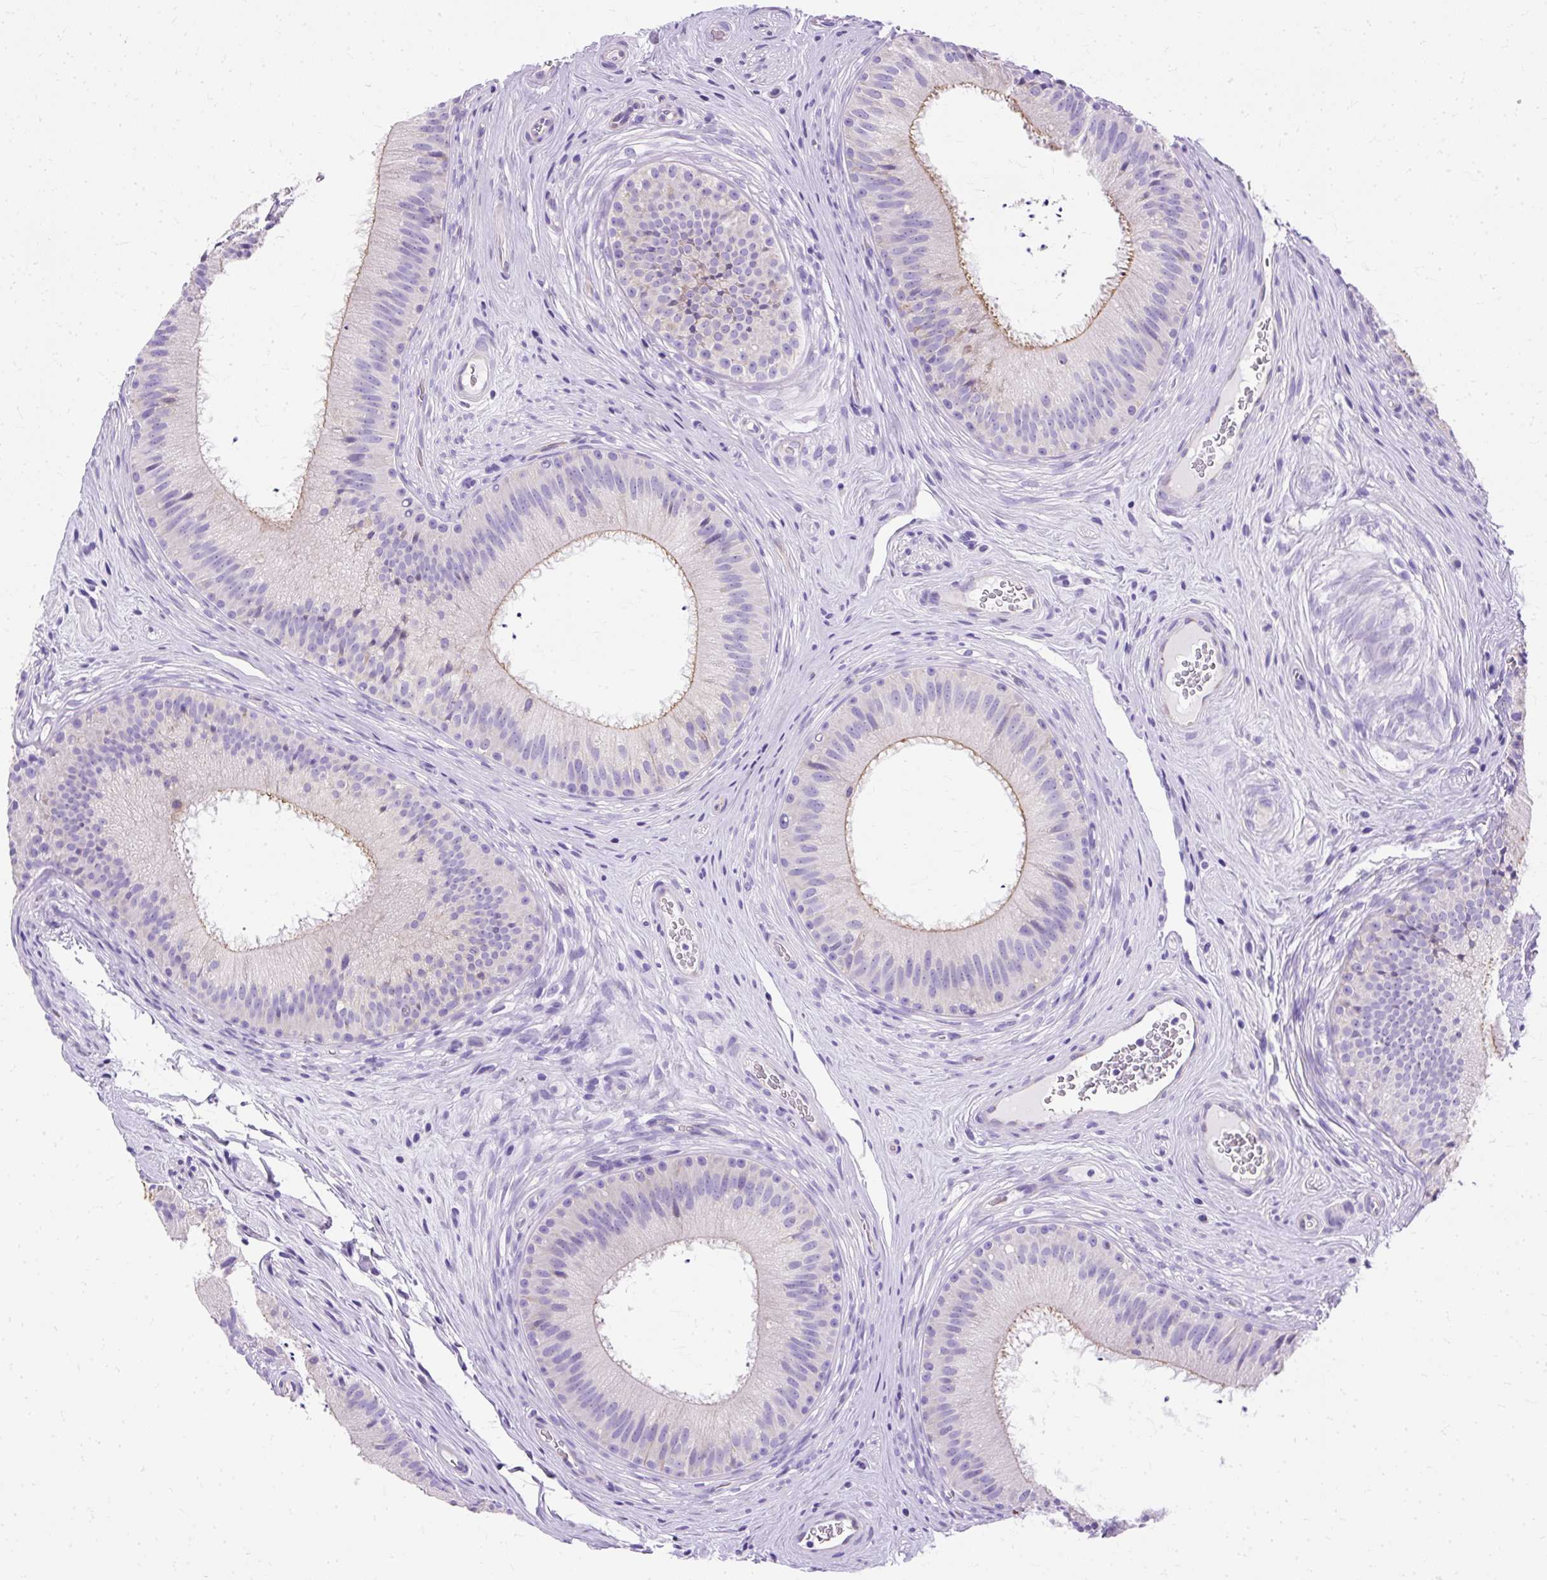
{"staining": {"intensity": "negative", "quantity": "none", "location": "none"}, "tissue": "epididymis", "cell_type": "Glandular cells", "image_type": "normal", "snomed": [{"axis": "morphology", "description": "Normal tissue, NOS"}, {"axis": "topography", "description": "Epididymis"}], "caption": "Immunohistochemical staining of unremarkable human epididymis displays no significant staining in glandular cells.", "gene": "MYO6", "patient": {"sex": "male", "age": 24}}